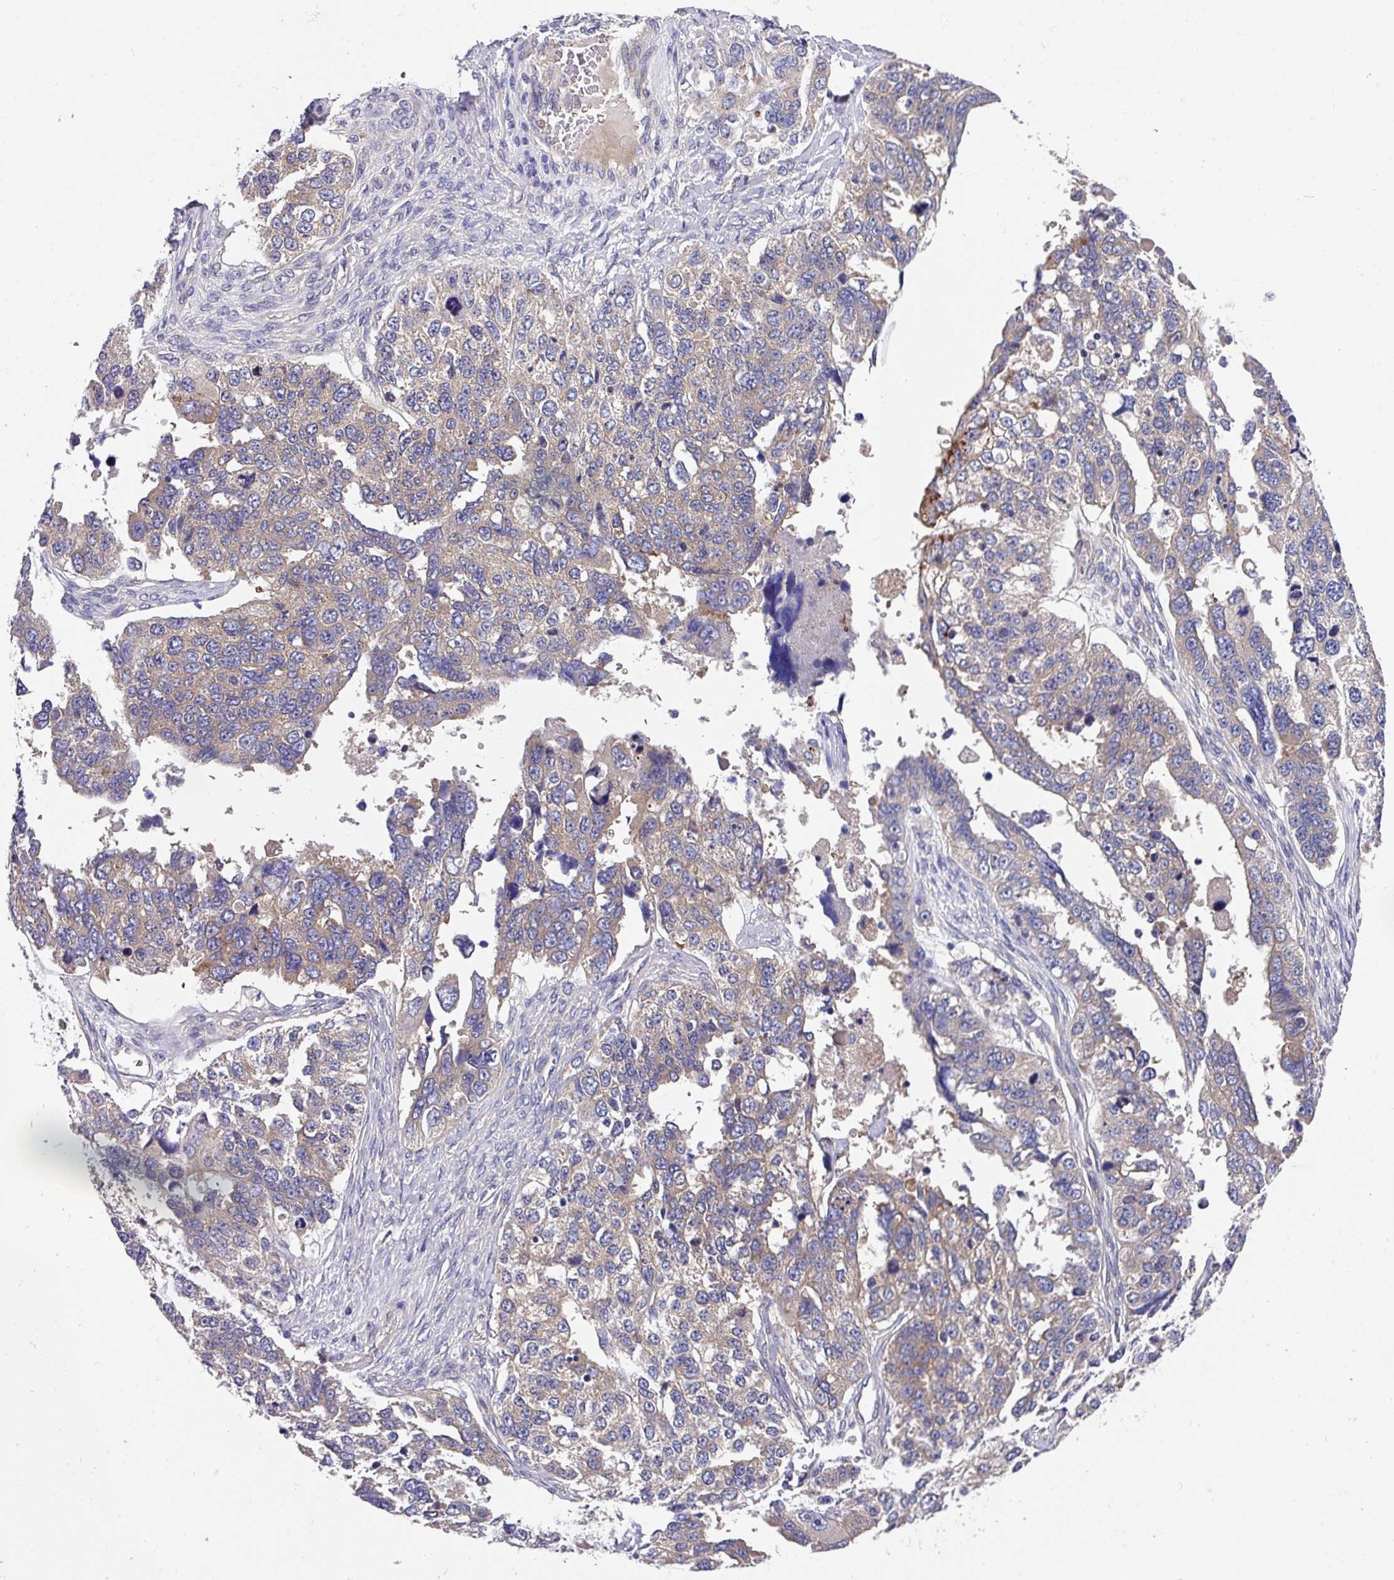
{"staining": {"intensity": "moderate", "quantity": "<25%", "location": "cytoplasmic/membranous"}, "tissue": "ovarian cancer", "cell_type": "Tumor cells", "image_type": "cancer", "snomed": [{"axis": "morphology", "description": "Cystadenocarcinoma, serous, NOS"}, {"axis": "topography", "description": "Ovary"}], "caption": "Immunohistochemistry (DAB (3,3'-diaminobenzidine)) staining of serous cystadenocarcinoma (ovarian) displays moderate cytoplasmic/membranous protein positivity in approximately <25% of tumor cells.", "gene": "EIF4B", "patient": {"sex": "female", "age": 76}}